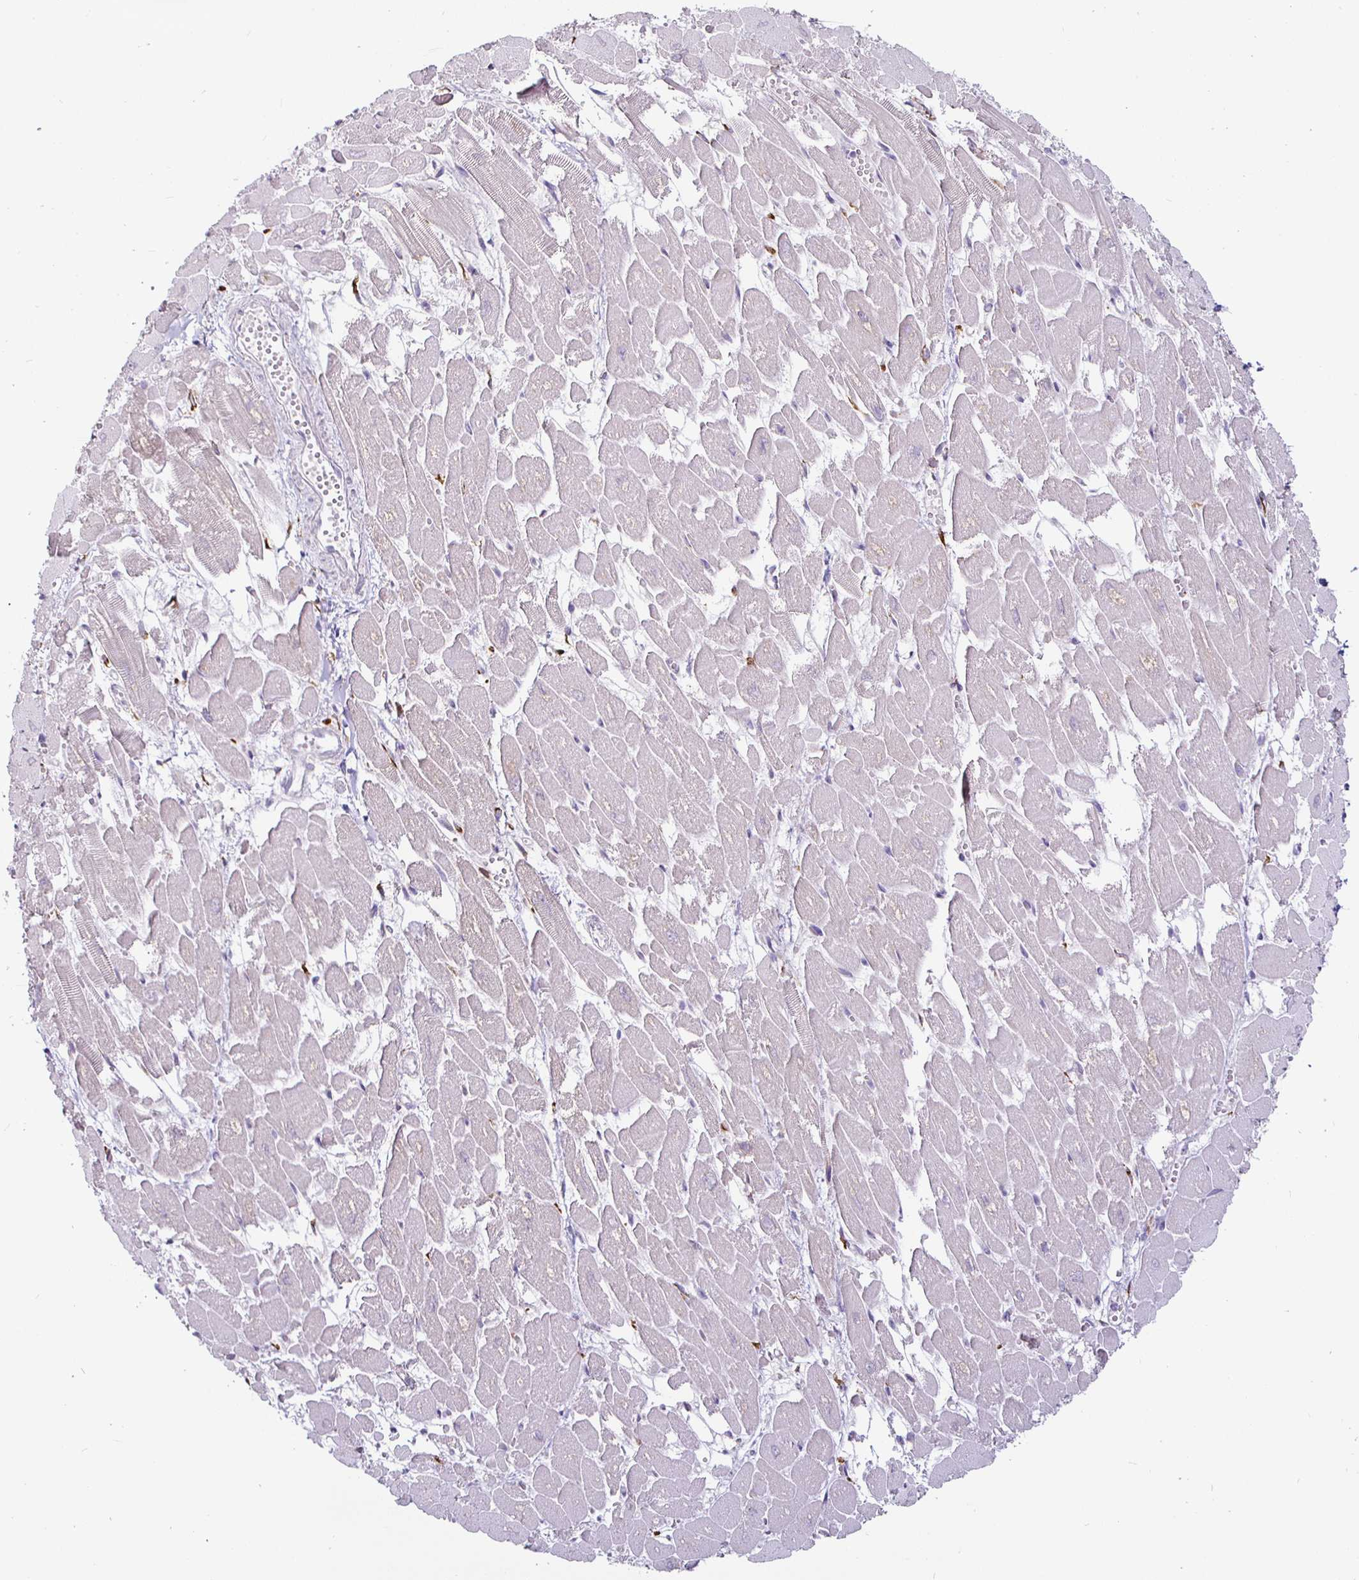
{"staining": {"intensity": "weak", "quantity": "<25%", "location": "cytoplasmic/membranous"}, "tissue": "heart muscle", "cell_type": "Cardiomyocytes", "image_type": "normal", "snomed": [{"axis": "morphology", "description": "Normal tissue, NOS"}, {"axis": "topography", "description": "Heart"}], "caption": "Heart muscle was stained to show a protein in brown. There is no significant expression in cardiomyocytes. (DAB (3,3'-diaminobenzidine) IHC, high magnification).", "gene": "P4HA2", "patient": {"sex": "female", "age": 52}}